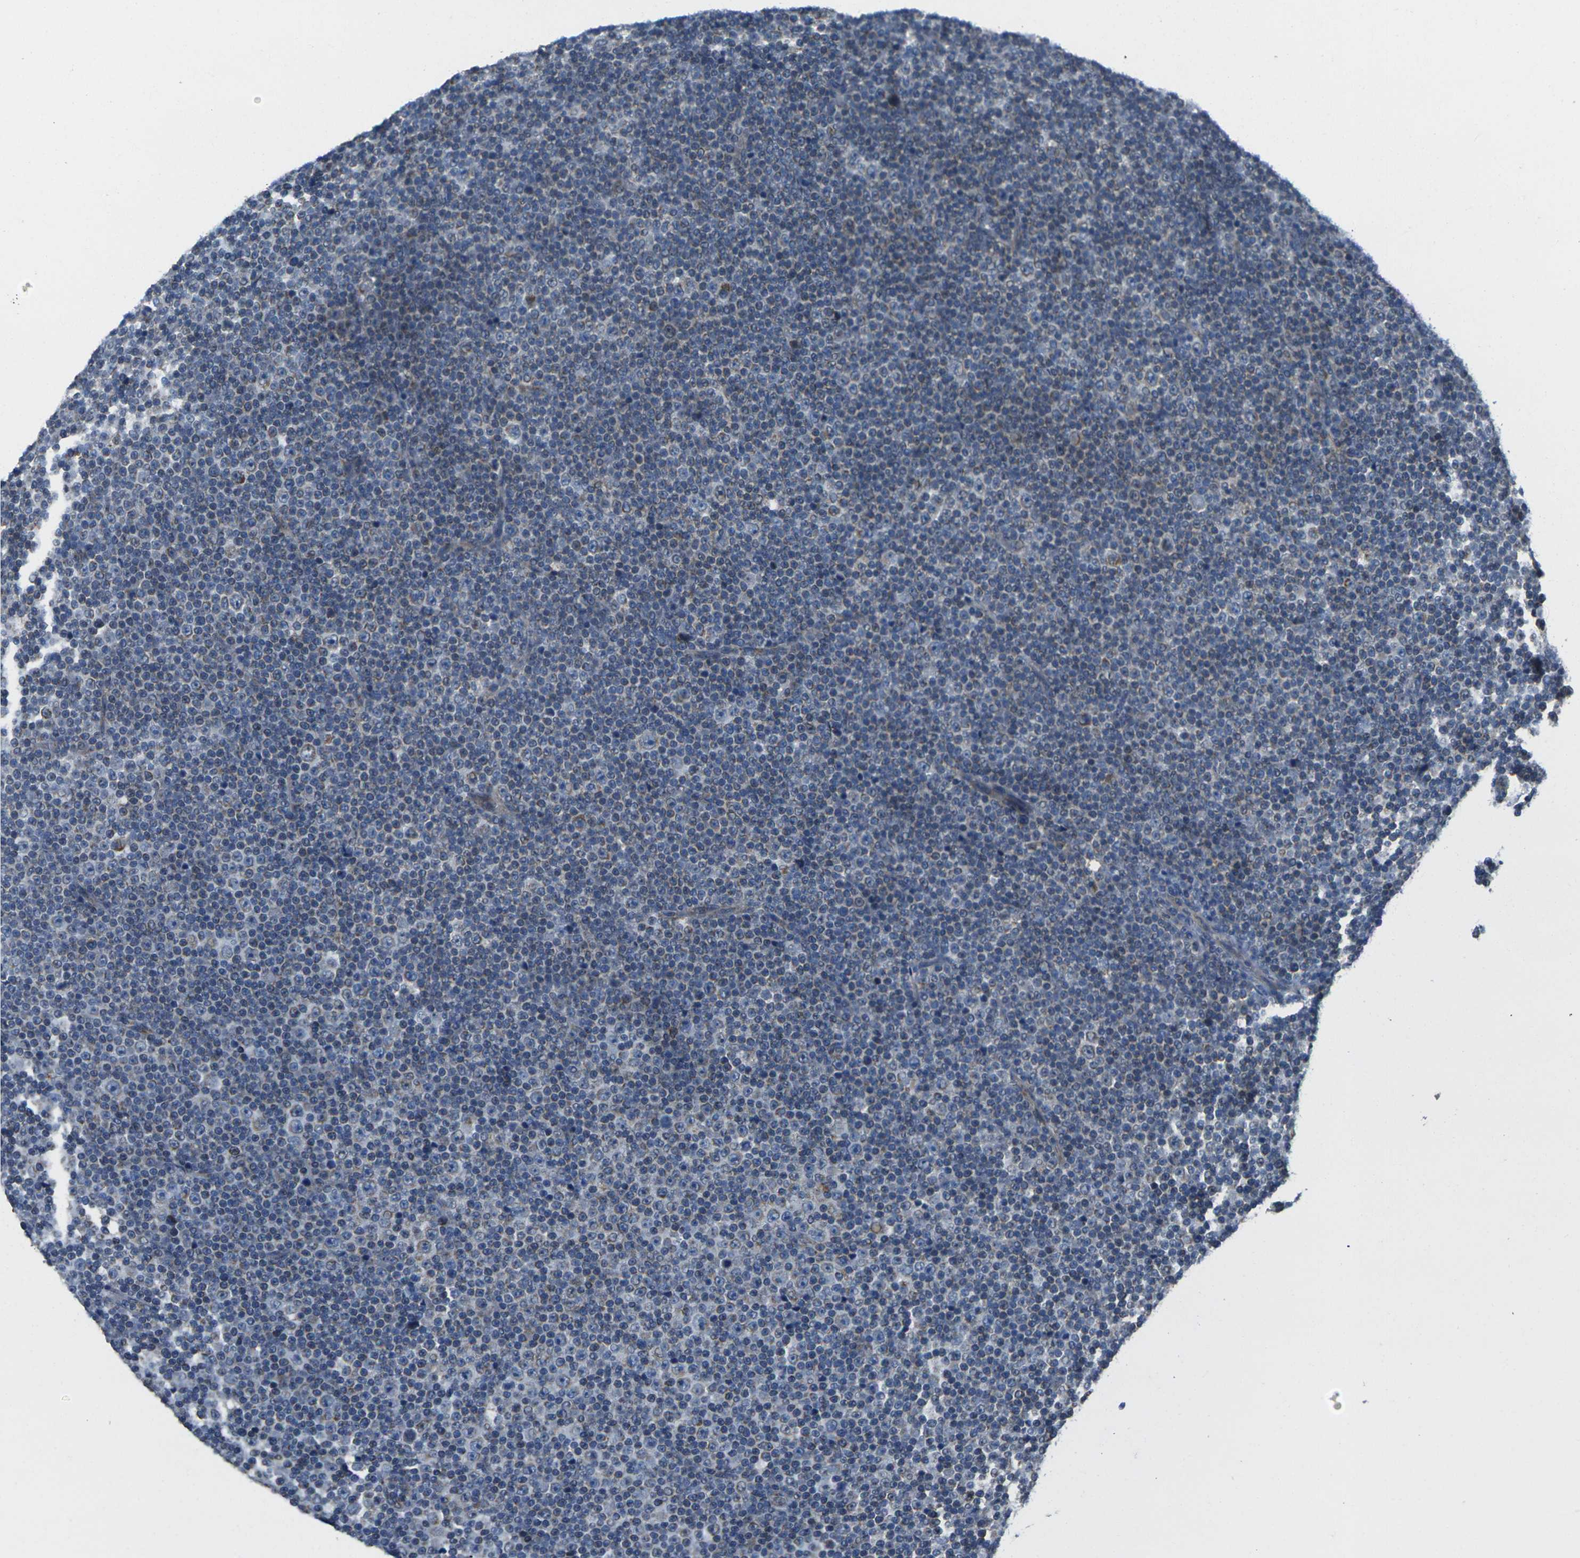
{"staining": {"intensity": "negative", "quantity": "none", "location": "none"}, "tissue": "lymphoma", "cell_type": "Tumor cells", "image_type": "cancer", "snomed": [{"axis": "morphology", "description": "Malignant lymphoma, non-Hodgkin's type, Low grade"}, {"axis": "topography", "description": "Lymph node"}], "caption": "Immunohistochemistry (IHC) histopathology image of human low-grade malignant lymphoma, non-Hodgkin's type stained for a protein (brown), which exhibits no staining in tumor cells.", "gene": "TMEM120B", "patient": {"sex": "female", "age": 67}}